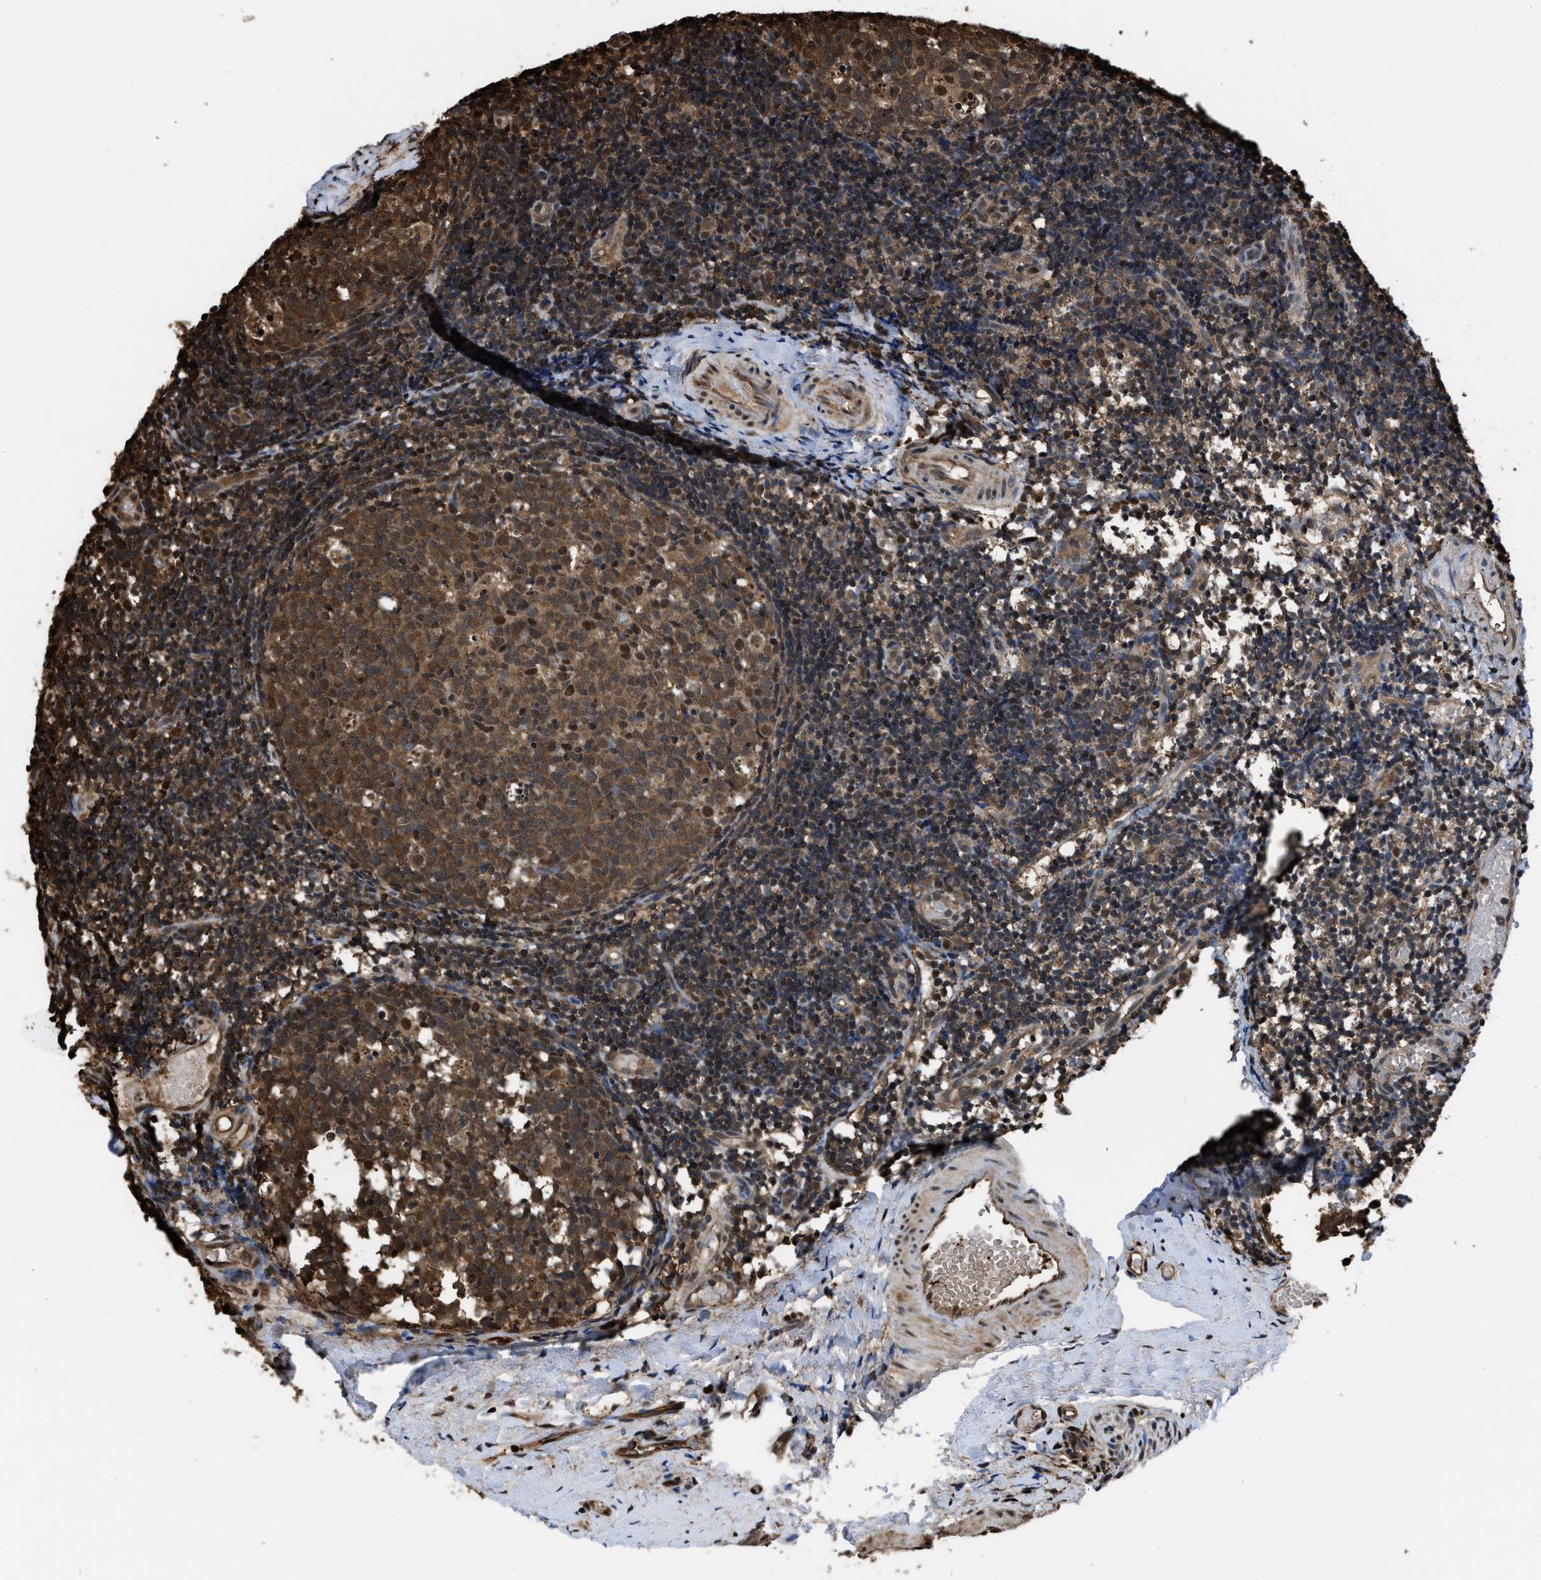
{"staining": {"intensity": "moderate", "quantity": ">75%", "location": "cytoplasmic/membranous,nuclear"}, "tissue": "tonsil", "cell_type": "Germinal center cells", "image_type": "normal", "snomed": [{"axis": "morphology", "description": "Normal tissue, NOS"}, {"axis": "topography", "description": "Tonsil"}], "caption": "Tonsil stained with immunohistochemistry (IHC) displays moderate cytoplasmic/membranous,nuclear staining in about >75% of germinal center cells.", "gene": "FNTA", "patient": {"sex": "female", "age": 19}}